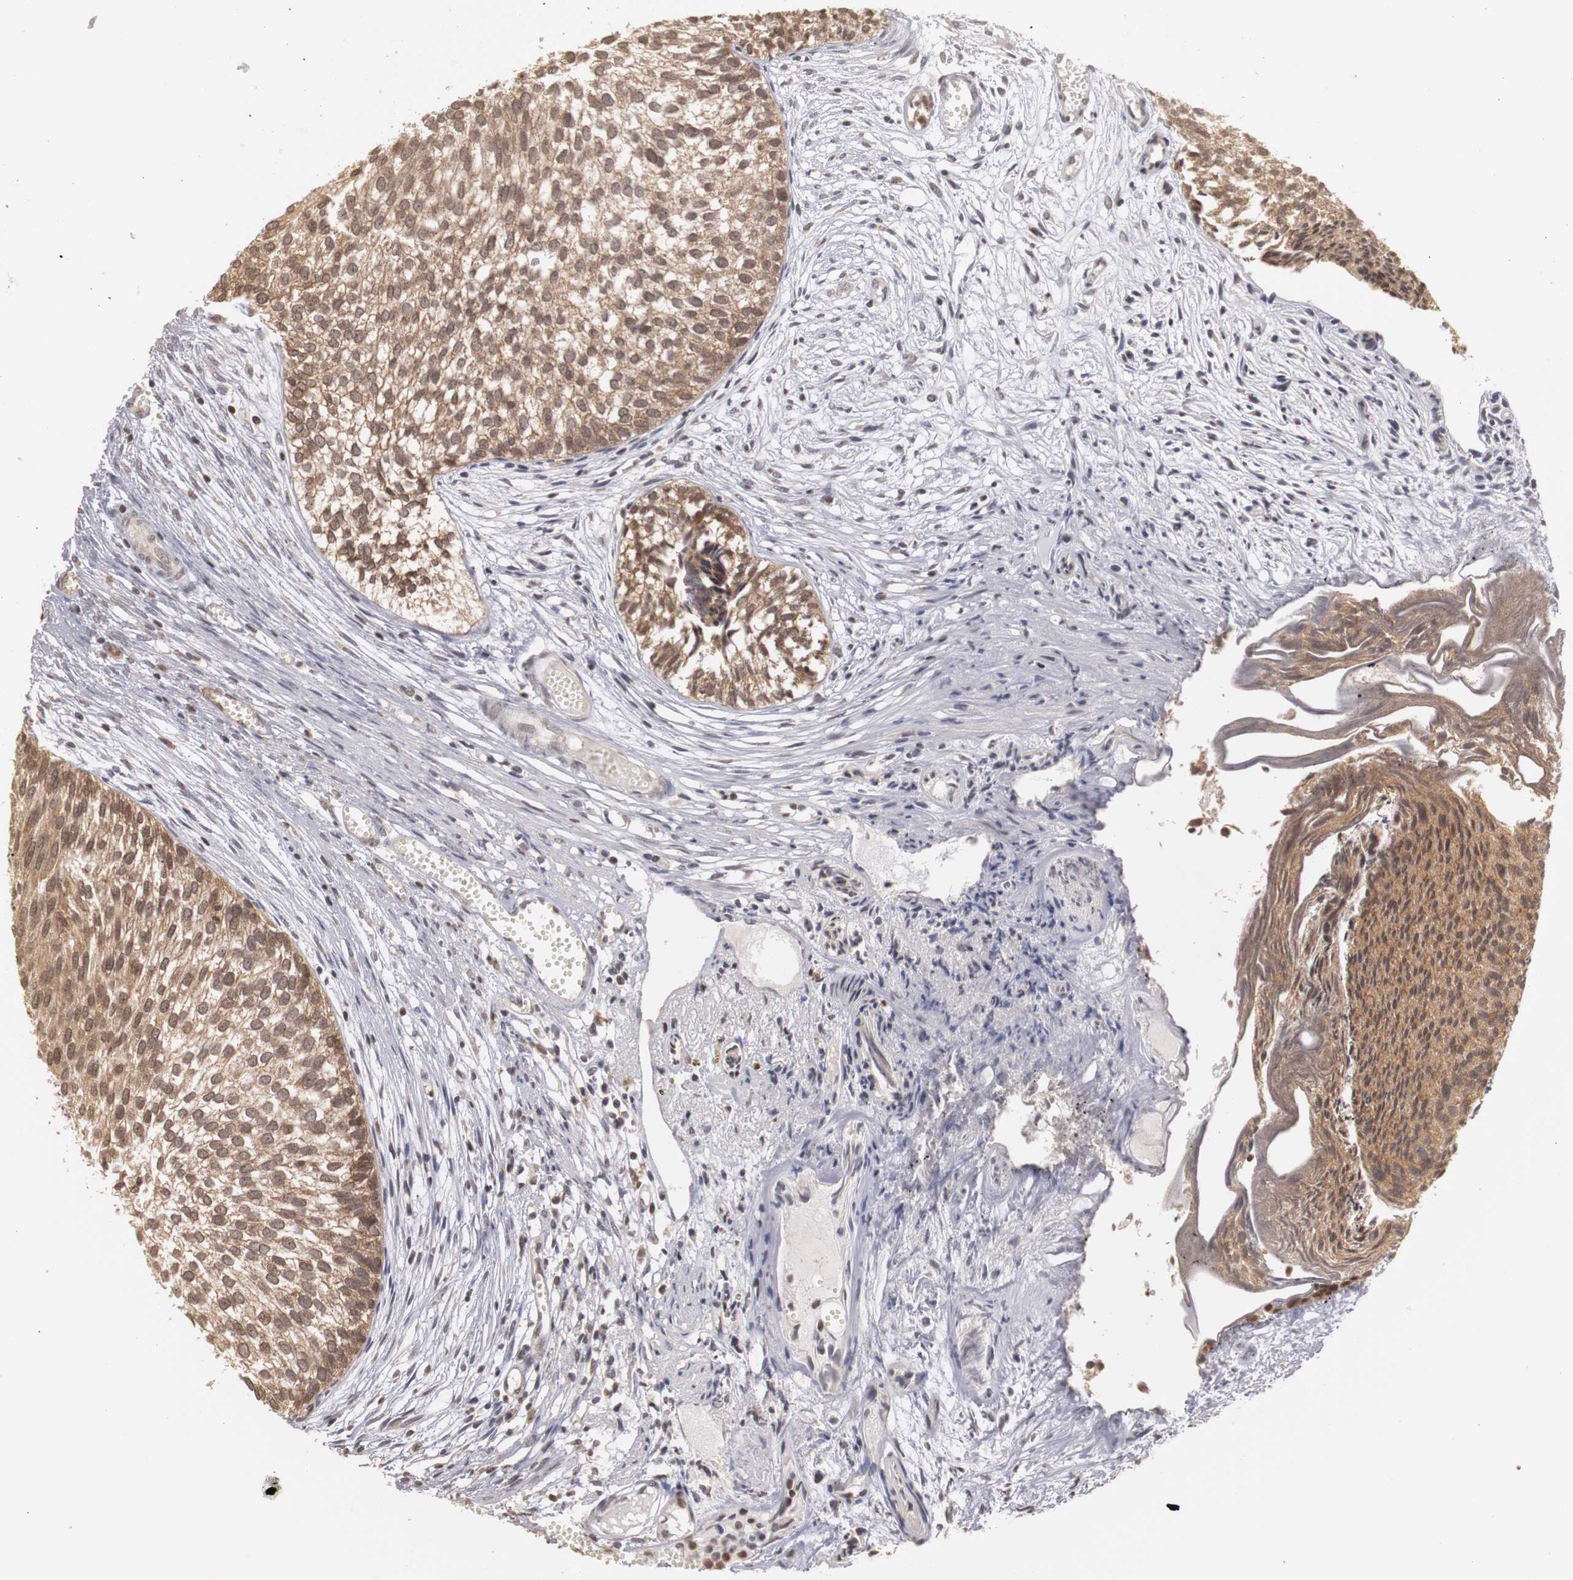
{"staining": {"intensity": "moderate", "quantity": ">75%", "location": "cytoplasmic/membranous,nuclear"}, "tissue": "urothelial cancer", "cell_type": "Tumor cells", "image_type": "cancer", "snomed": [{"axis": "morphology", "description": "Urothelial carcinoma, Low grade"}, {"axis": "topography", "description": "Urinary bladder"}], "caption": "Immunohistochemical staining of urothelial carcinoma (low-grade) shows medium levels of moderate cytoplasmic/membranous and nuclear protein positivity in about >75% of tumor cells.", "gene": "PLEKHA1", "patient": {"sex": "male", "age": 84}}